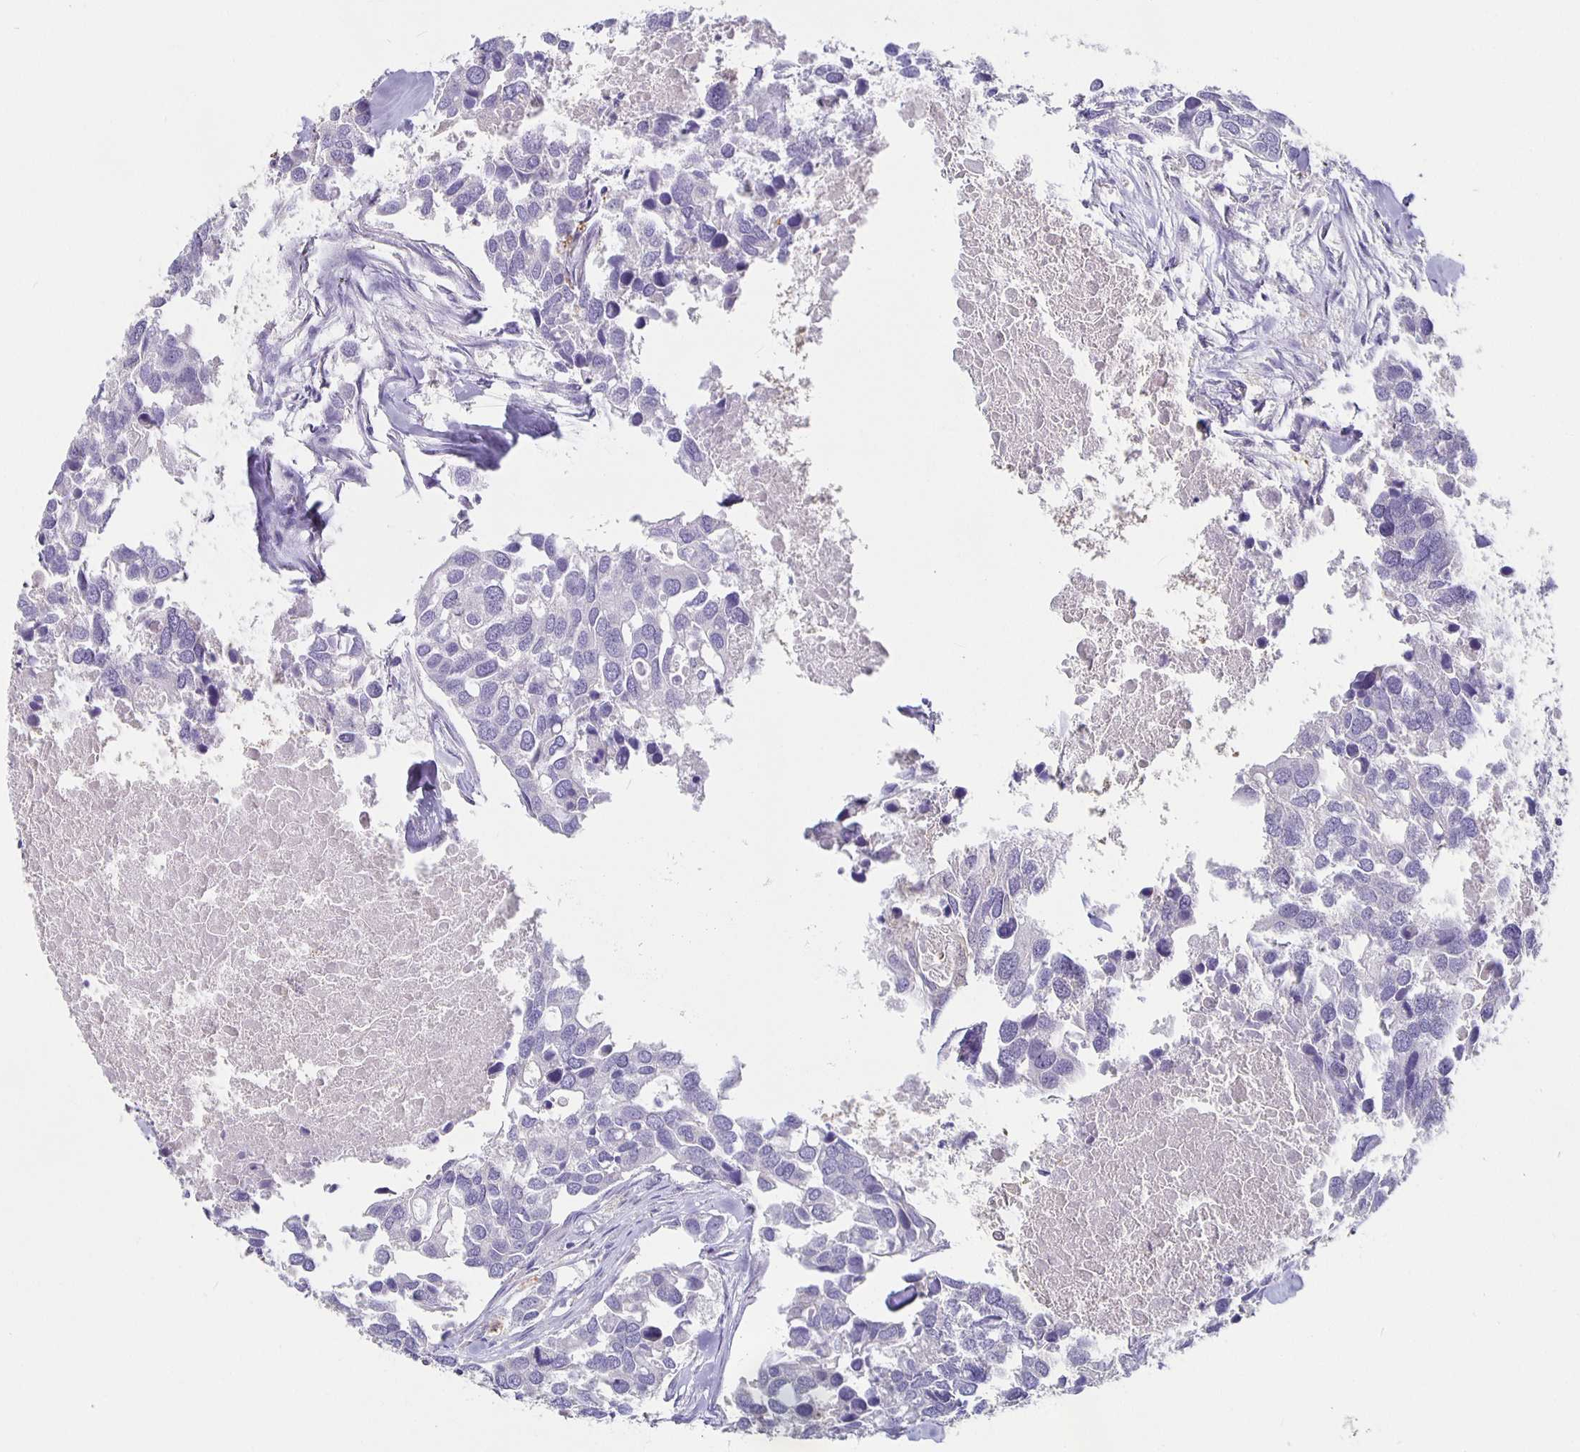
{"staining": {"intensity": "negative", "quantity": "none", "location": "none"}, "tissue": "breast cancer", "cell_type": "Tumor cells", "image_type": "cancer", "snomed": [{"axis": "morphology", "description": "Duct carcinoma"}, {"axis": "topography", "description": "Breast"}], "caption": "Immunohistochemistry image of neoplastic tissue: human breast infiltrating ductal carcinoma stained with DAB (3,3'-diaminobenzidine) demonstrates no significant protein staining in tumor cells.", "gene": "GPX4", "patient": {"sex": "female", "age": 83}}